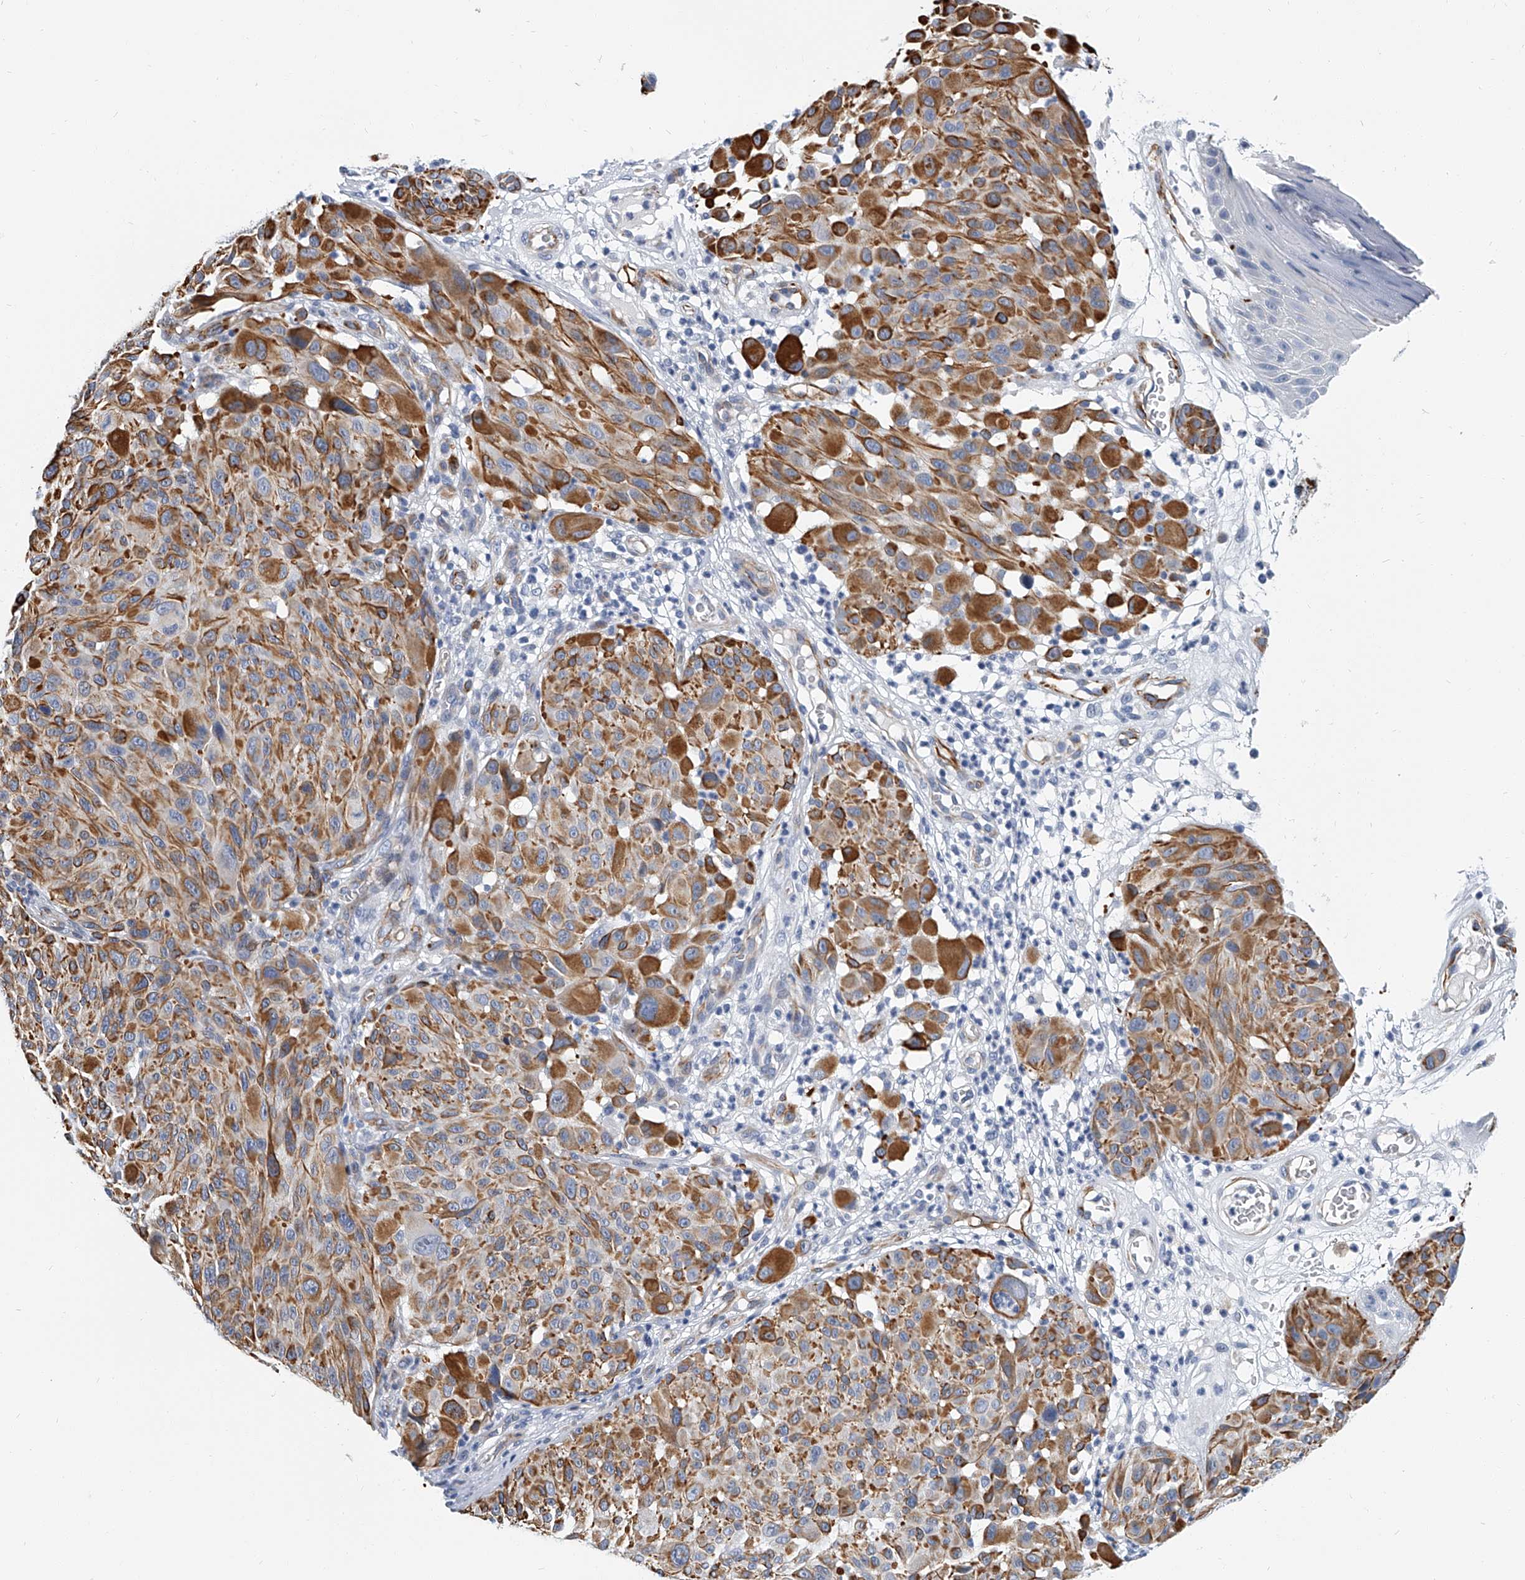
{"staining": {"intensity": "moderate", "quantity": ">75%", "location": "cytoplasmic/membranous"}, "tissue": "melanoma", "cell_type": "Tumor cells", "image_type": "cancer", "snomed": [{"axis": "morphology", "description": "Malignant melanoma, NOS"}, {"axis": "topography", "description": "Skin"}], "caption": "The immunohistochemical stain labels moderate cytoplasmic/membranous staining in tumor cells of malignant melanoma tissue.", "gene": "KIRREL1", "patient": {"sex": "male", "age": 83}}